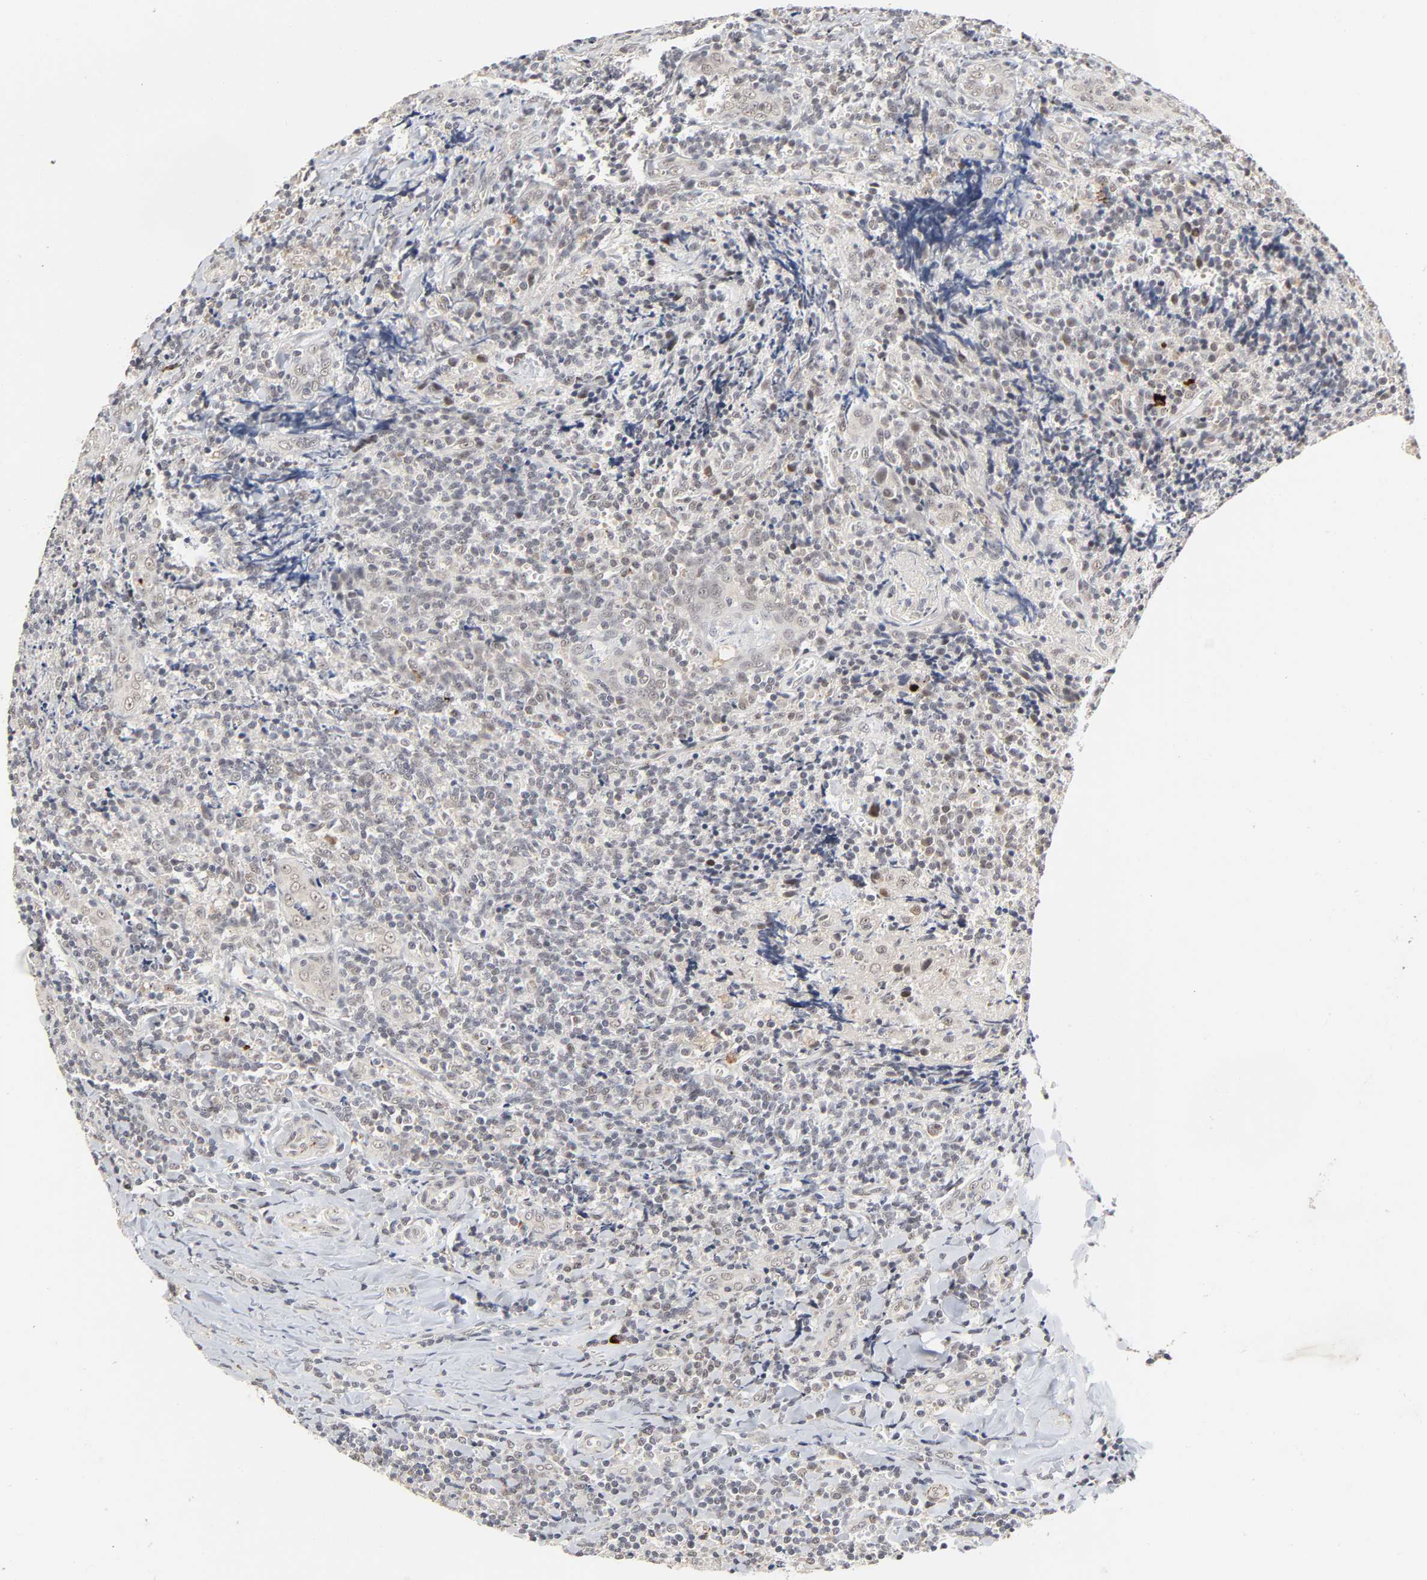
{"staining": {"intensity": "weak", "quantity": ">75%", "location": "nuclear"}, "tissue": "tonsil", "cell_type": "Germinal center cells", "image_type": "normal", "snomed": [{"axis": "morphology", "description": "Normal tissue, NOS"}, {"axis": "topography", "description": "Tonsil"}], "caption": "Immunohistochemistry photomicrograph of benign human tonsil stained for a protein (brown), which demonstrates low levels of weak nuclear expression in approximately >75% of germinal center cells.", "gene": "ZKSCAN8", "patient": {"sex": "male", "age": 20}}